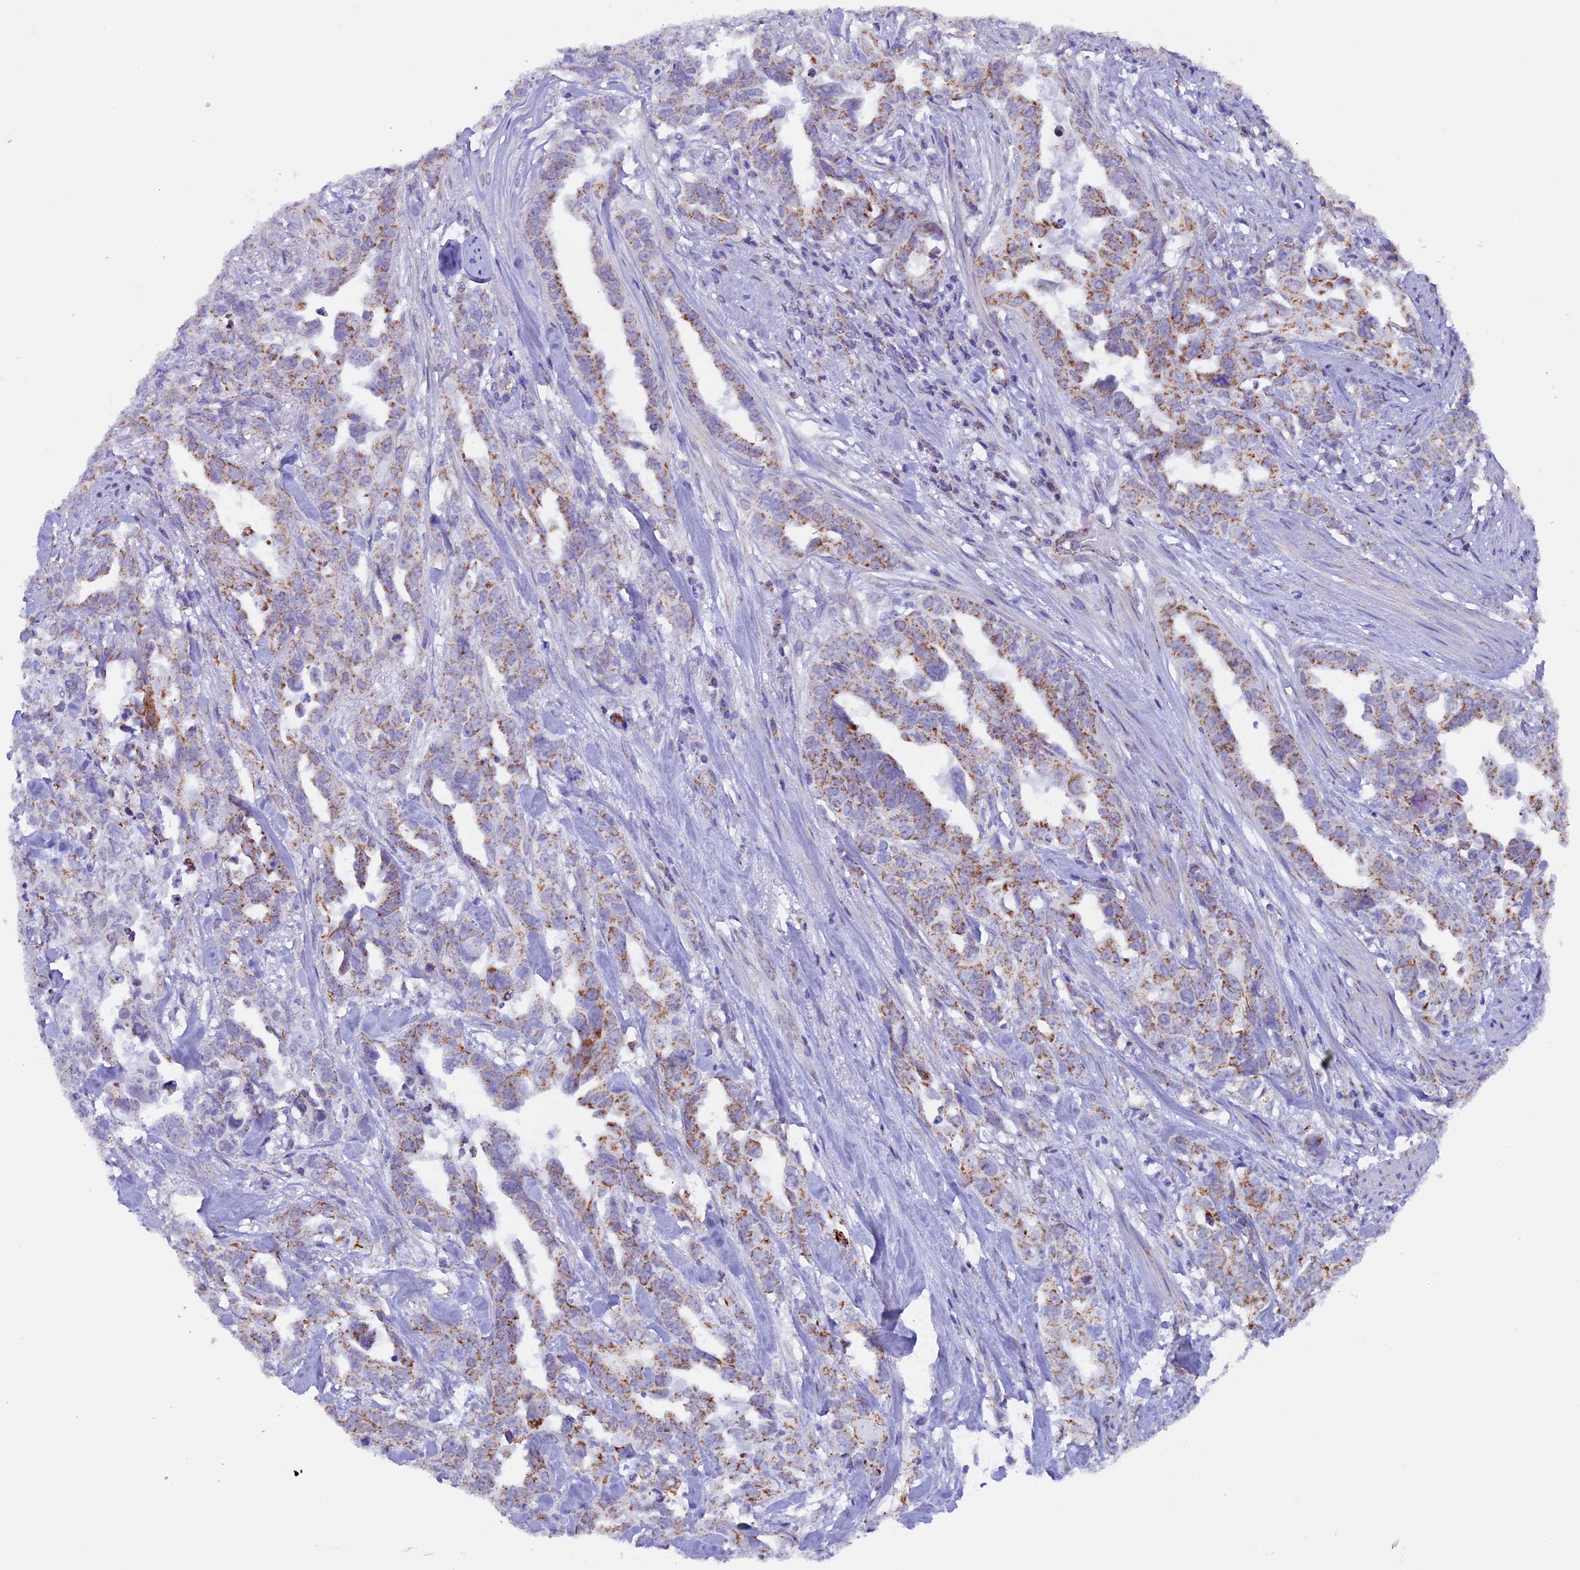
{"staining": {"intensity": "moderate", "quantity": ">75%", "location": "cytoplasmic/membranous"}, "tissue": "endometrial cancer", "cell_type": "Tumor cells", "image_type": "cancer", "snomed": [{"axis": "morphology", "description": "Adenocarcinoma, NOS"}, {"axis": "topography", "description": "Endometrium"}], "caption": "Endometrial cancer (adenocarcinoma) was stained to show a protein in brown. There is medium levels of moderate cytoplasmic/membranous staining in about >75% of tumor cells. The staining is performed using DAB brown chromogen to label protein expression. The nuclei are counter-stained blue using hematoxylin.", "gene": "TFAM", "patient": {"sex": "female", "age": 65}}